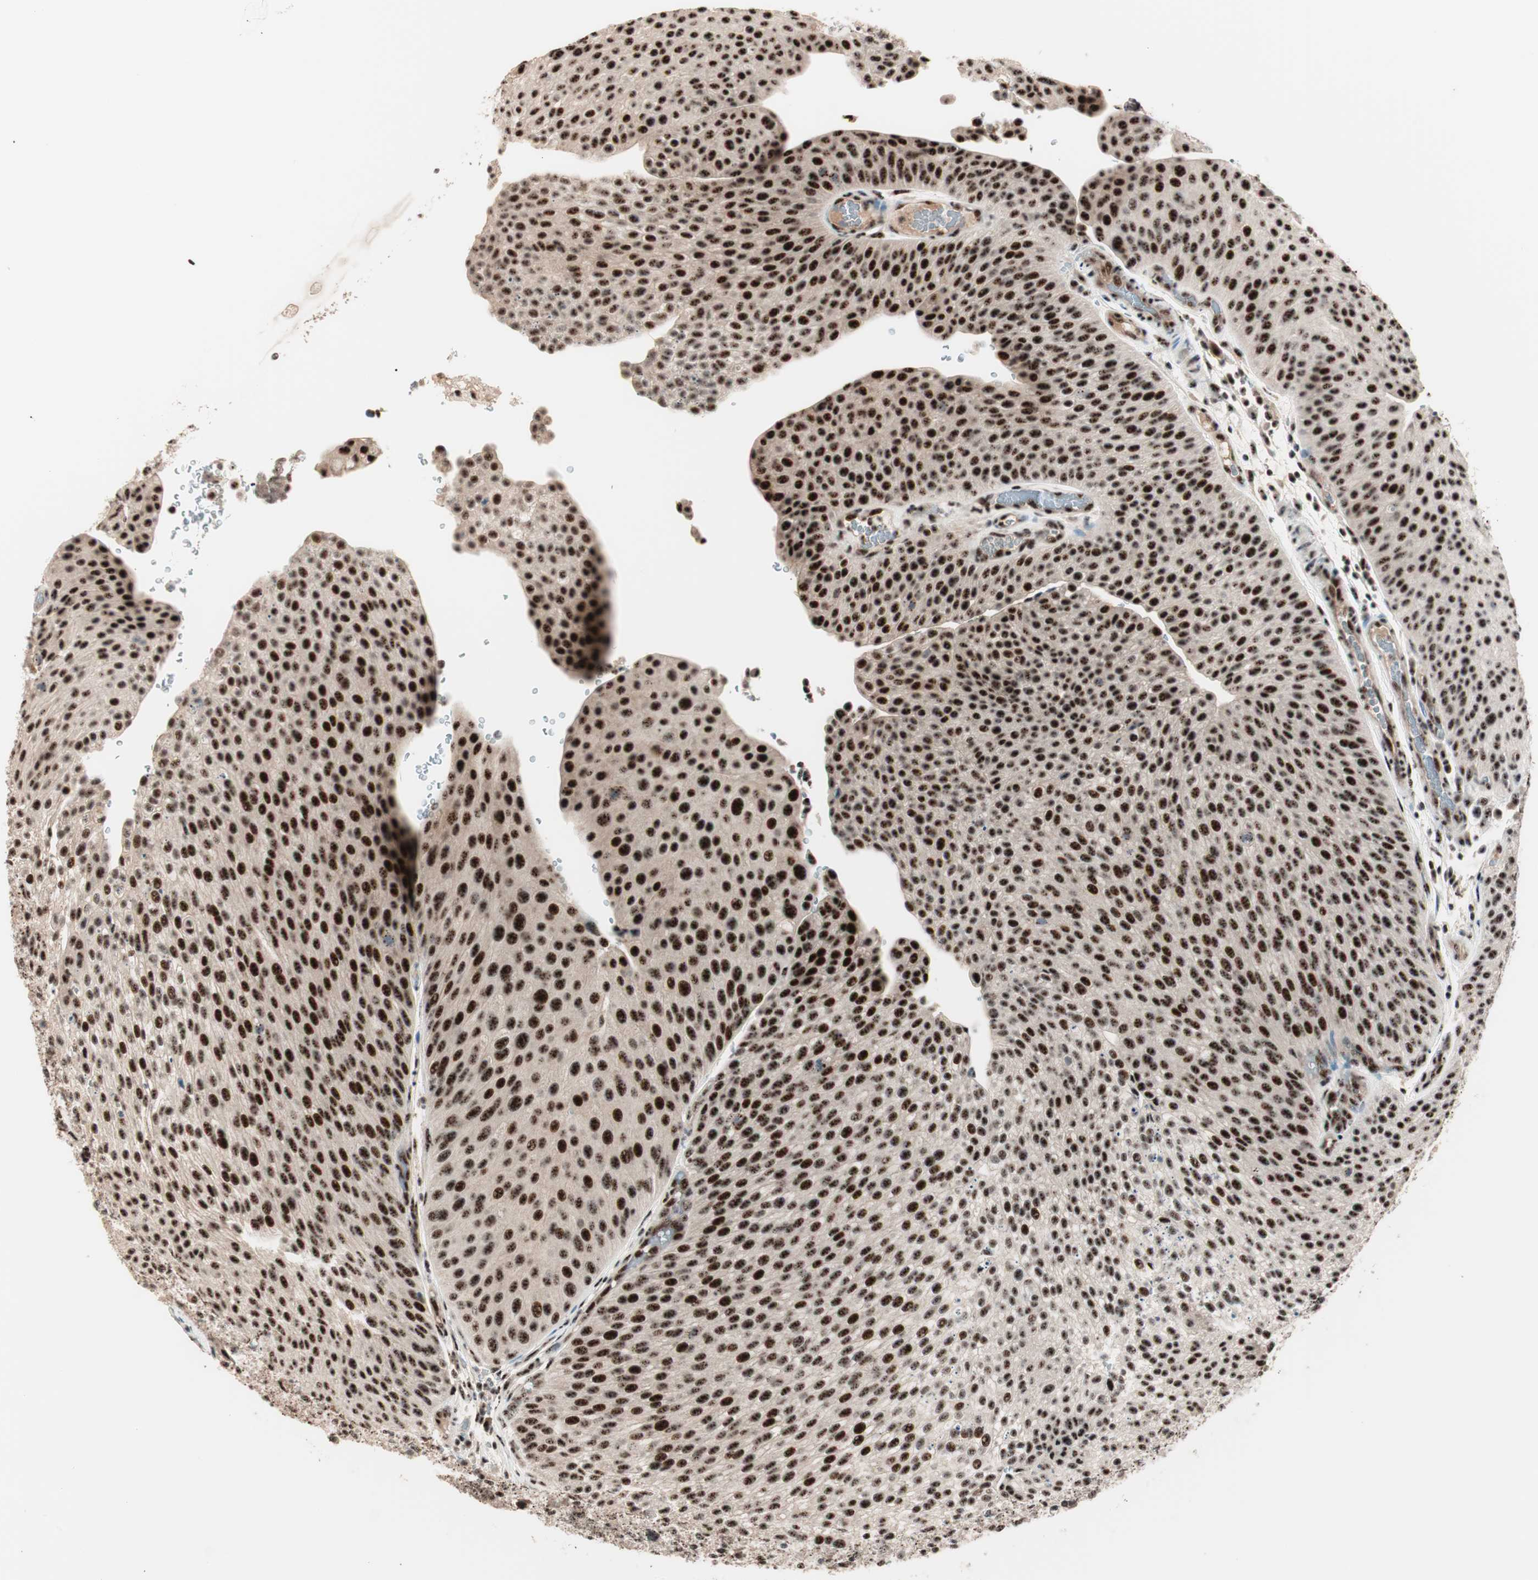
{"staining": {"intensity": "strong", "quantity": ">75%", "location": "nuclear"}, "tissue": "urothelial cancer", "cell_type": "Tumor cells", "image_type": "cancer", "snomed": [{"axis": "morphology", "description": "Urothelial carcinoma, Low grade"}, {"axis": "topography", "description": "Smooth muscle"}, {"axis": "topography", "description": "Urinary bladder"}], "caption": "Protein staining of low-grade urothelial carcinoma tissue displays strong nuclear staining in about >75% of tumor cells. The staining was performed using DAB (3,3'-diaminobenzidine), with brown indicating positive protein expression. Nuclei are stained blue with hematoxylin.", "gene": "NR5A2", "patient": {"sex": "male", "age": 60}}